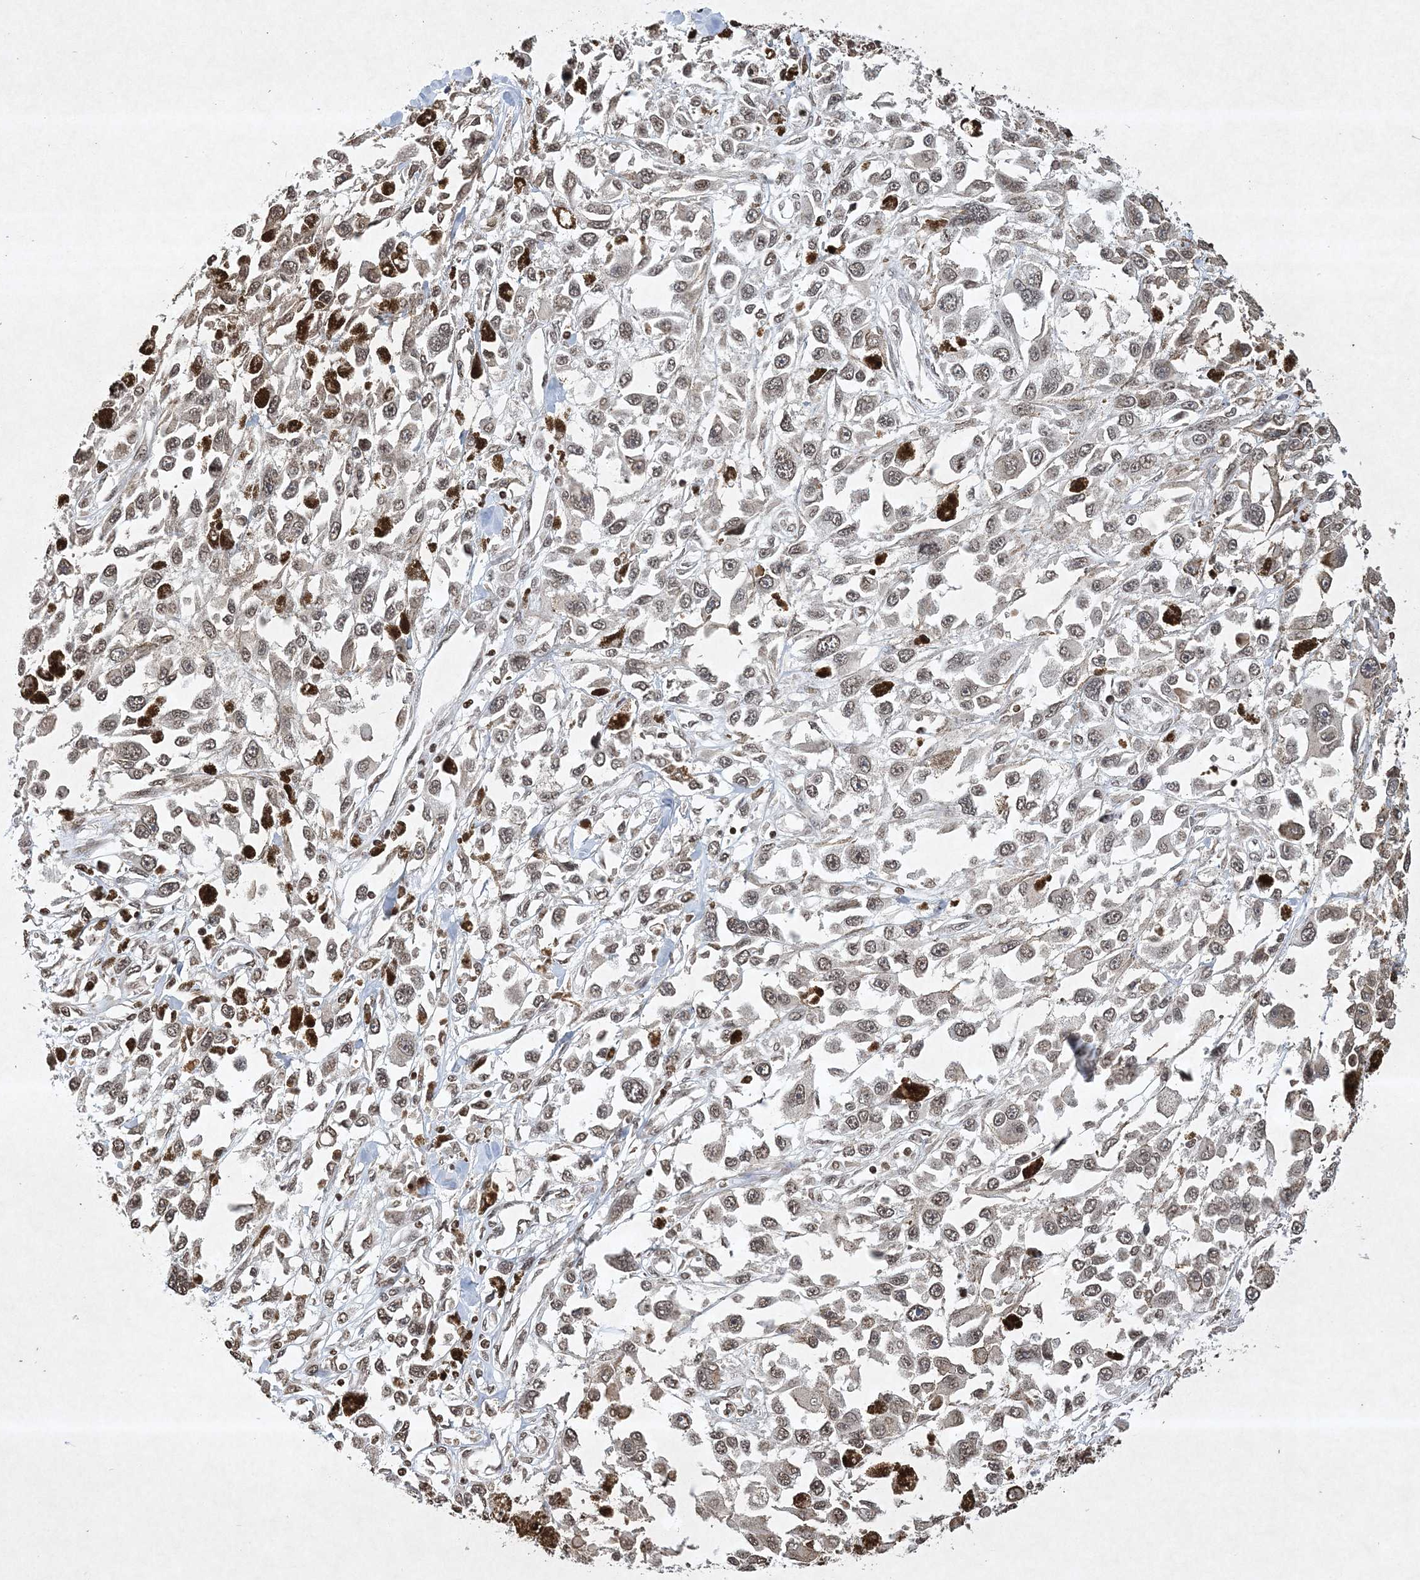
{"staining": {"intensity": "weak", "quantity": ">75%", "location": "nuclear"}, "tissue": "melanoma", "cell_type": "Tumor cells", "image_type": "cancer", "snomed": [{"axis": "morphology", "description": "Malignant melanoma, Metastatic site"}, {"axis": "topography", "description": "Lymph node"}], "caption": "Weak nuclear expression for a protein is seen in approximately >75% of tumor cells of malignant melanoma (metastatic site) using IHC.", "gene": "NEDD9", "patient": {"sex": "male", "age": 59}}